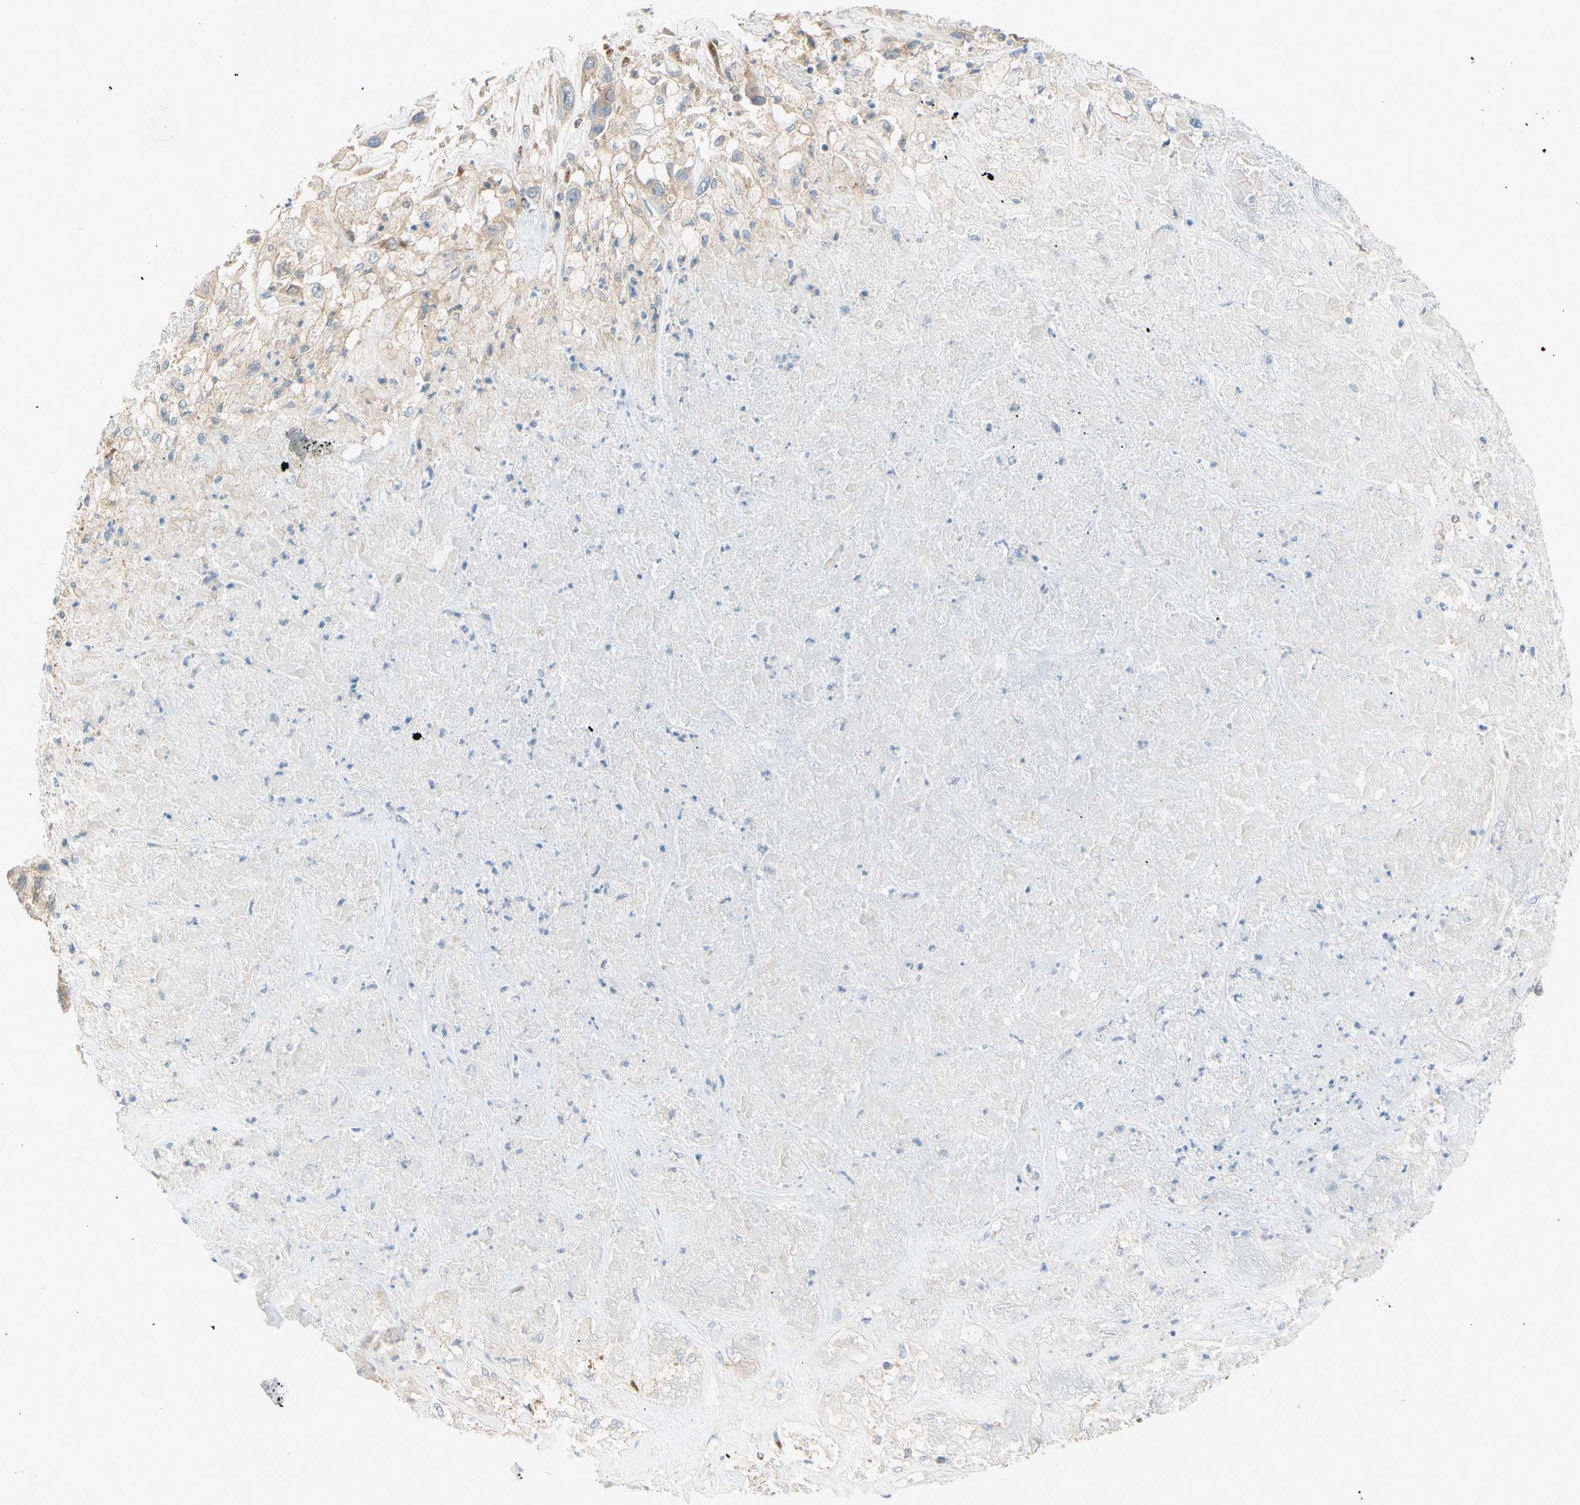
{"staining": {"intensity": "weak", "quantity": ">75%", "location": "cytoplasmic/membranous"}, "tissue": "liver cancer", "cell_type": "Tumor cells", "image_type": "cancer", "snomed": [{"axis": "morphology", "description": "Cholangiocarcinoma"}, {"axis": "topography", "description": "Liver"}], "caption": "Weak cytoplasmic/membranous protein expression is appreciated in approximately >75% of tumor cells in liver cancer (cholangiocarcinoma).", "gene": "PTTG1", "patient": {"sex": "female", "age": 52}}